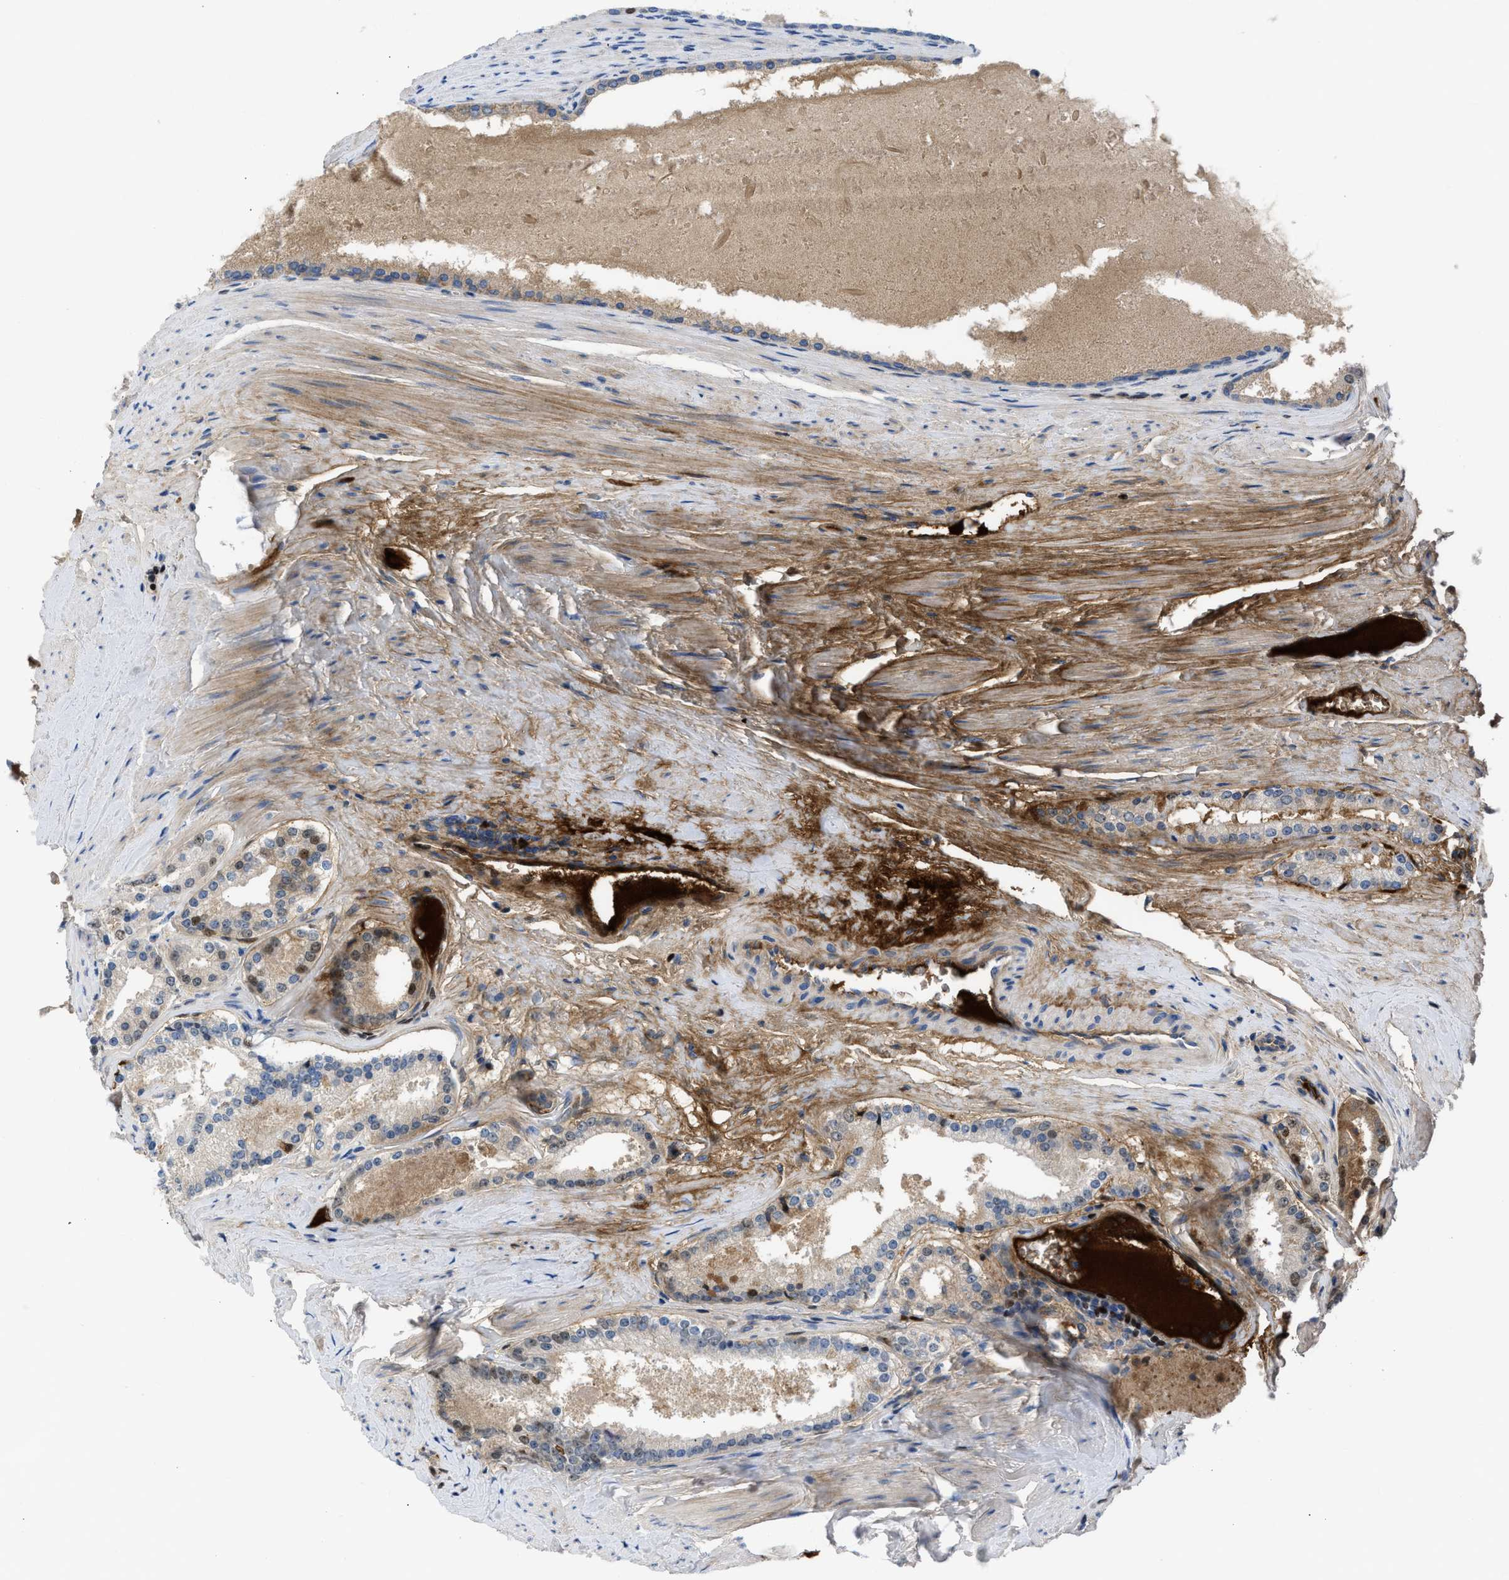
{"staining": {"intensity": "moderate", "quantity": "<25%", "location": "cytoplasmic/membranous,nuclear"}, "tissue": "prostate cancer", "cell_type": "Tumor cells", "image_type": "cancer", "snomed": [{"axis": "morphology", "description": "Adenocarcinoma, Low grade"}, {"axis": "topography", "description": "Prostate"}], "caption": "A high-resolution photomicrograph shows immunohistochemistry staining of low-grade adenocarcinoma (prostate), which demonstrates moderate cytoplasmic/membranous and nuclear positivity in approximately <25% of tumor cells.", "gene": "LEF1", "patient": {"sex": "male", "age": 70}}